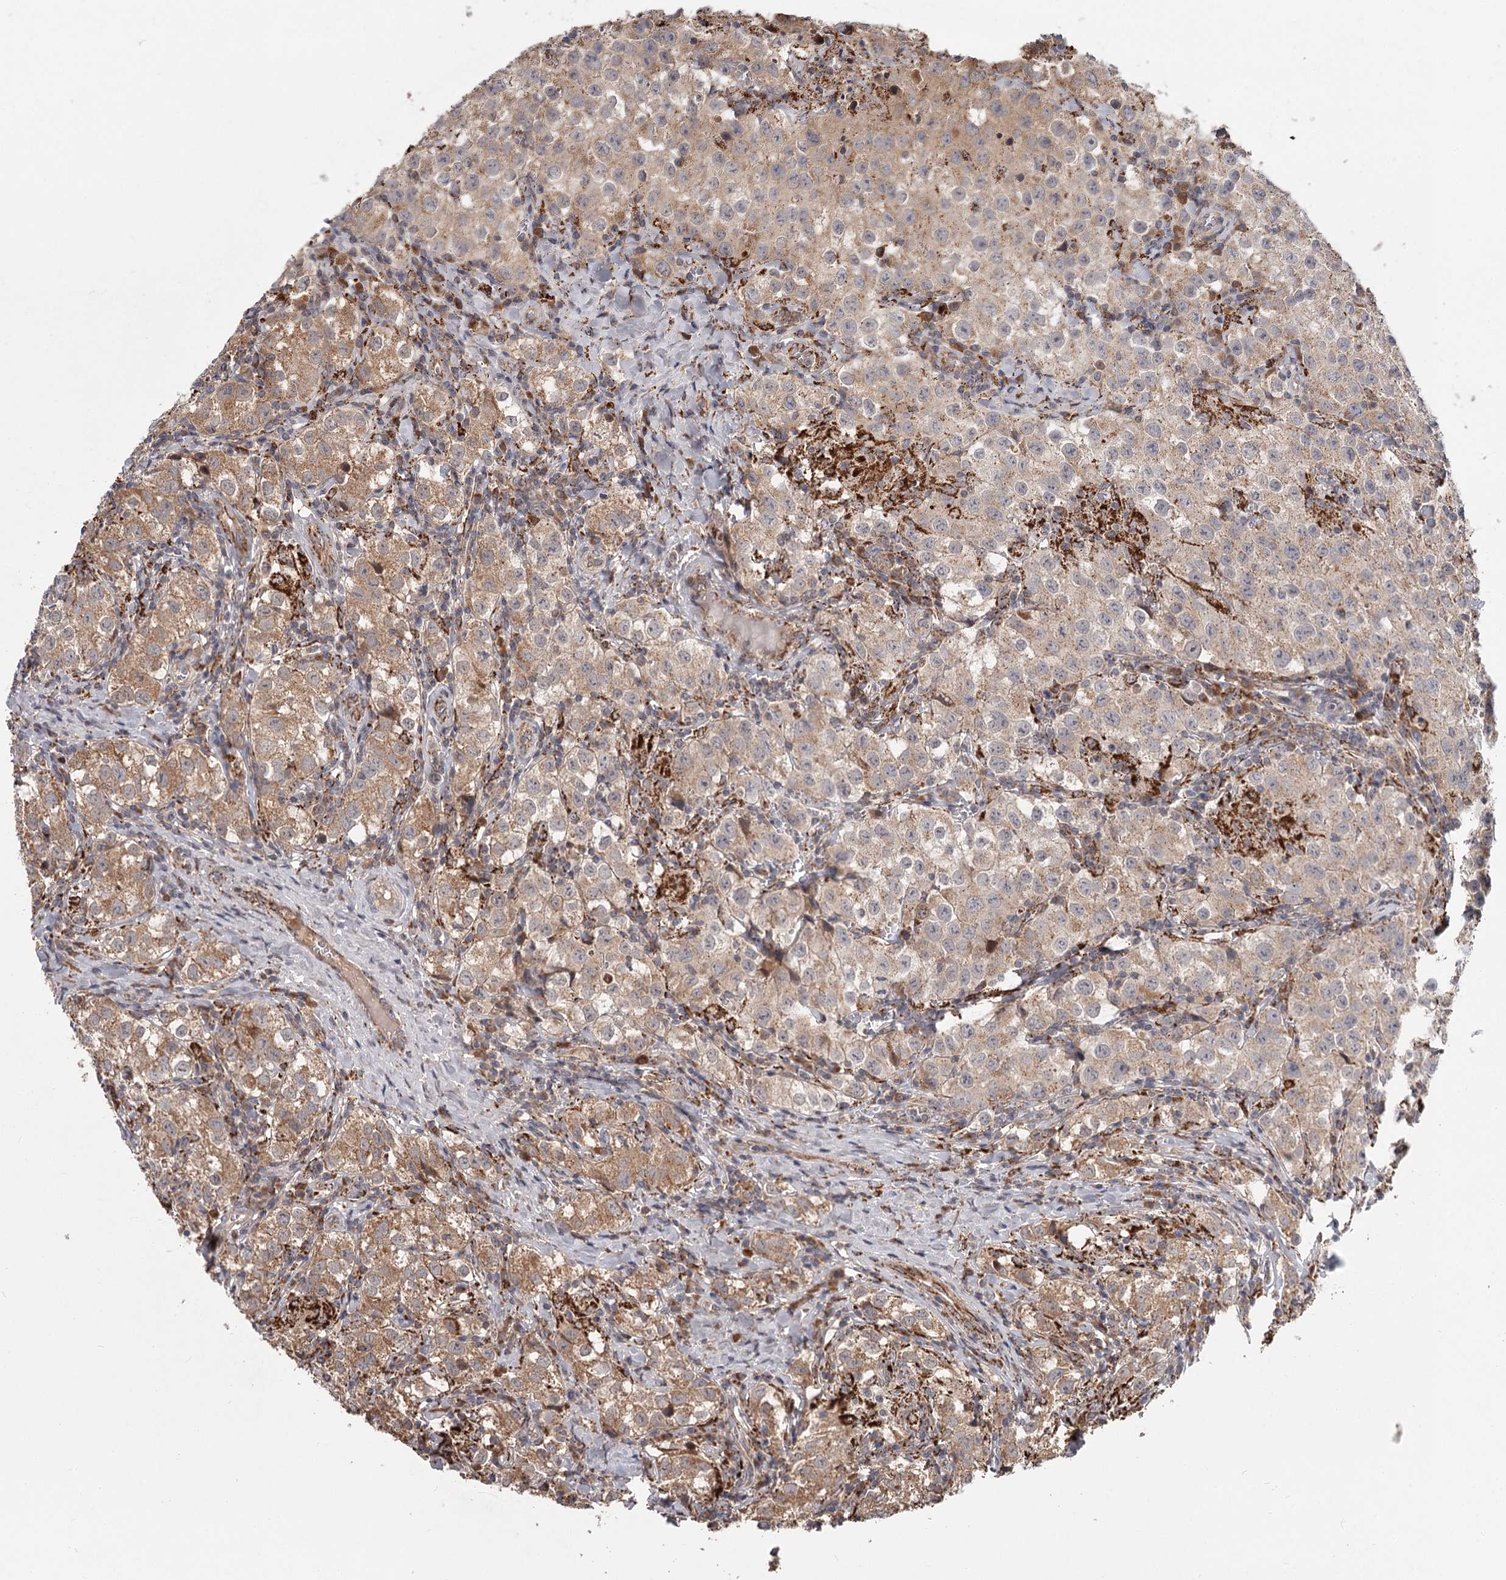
{"staining": {"intensity": "moderate", "quantity": "25%-75%", "location": "cytoplasmic/membranous"}, "tissue": "testis cancer", "cell_type": "Tumor cells", "image_type": "cancer", "snomed": [{"axis": "morphology", "description": "Seminoma, NOS"}, {"axis": "morphology", "description": "Carcinoma, Embryonal, NOS"}, {"axis": "topography", "description": "Testis"}], "caption": "The photomicrograph exhibits immunohistochemical staining of embryonal carcinoma (testis). There is moderate cytoplasmic/membranous staining is appreciated in approximately 25%-75% of tumor cells. (IHC, brightfield microscopy, high magnification).", "gene": "CDC123", "patient": {"sex": "male", "age": 43}}